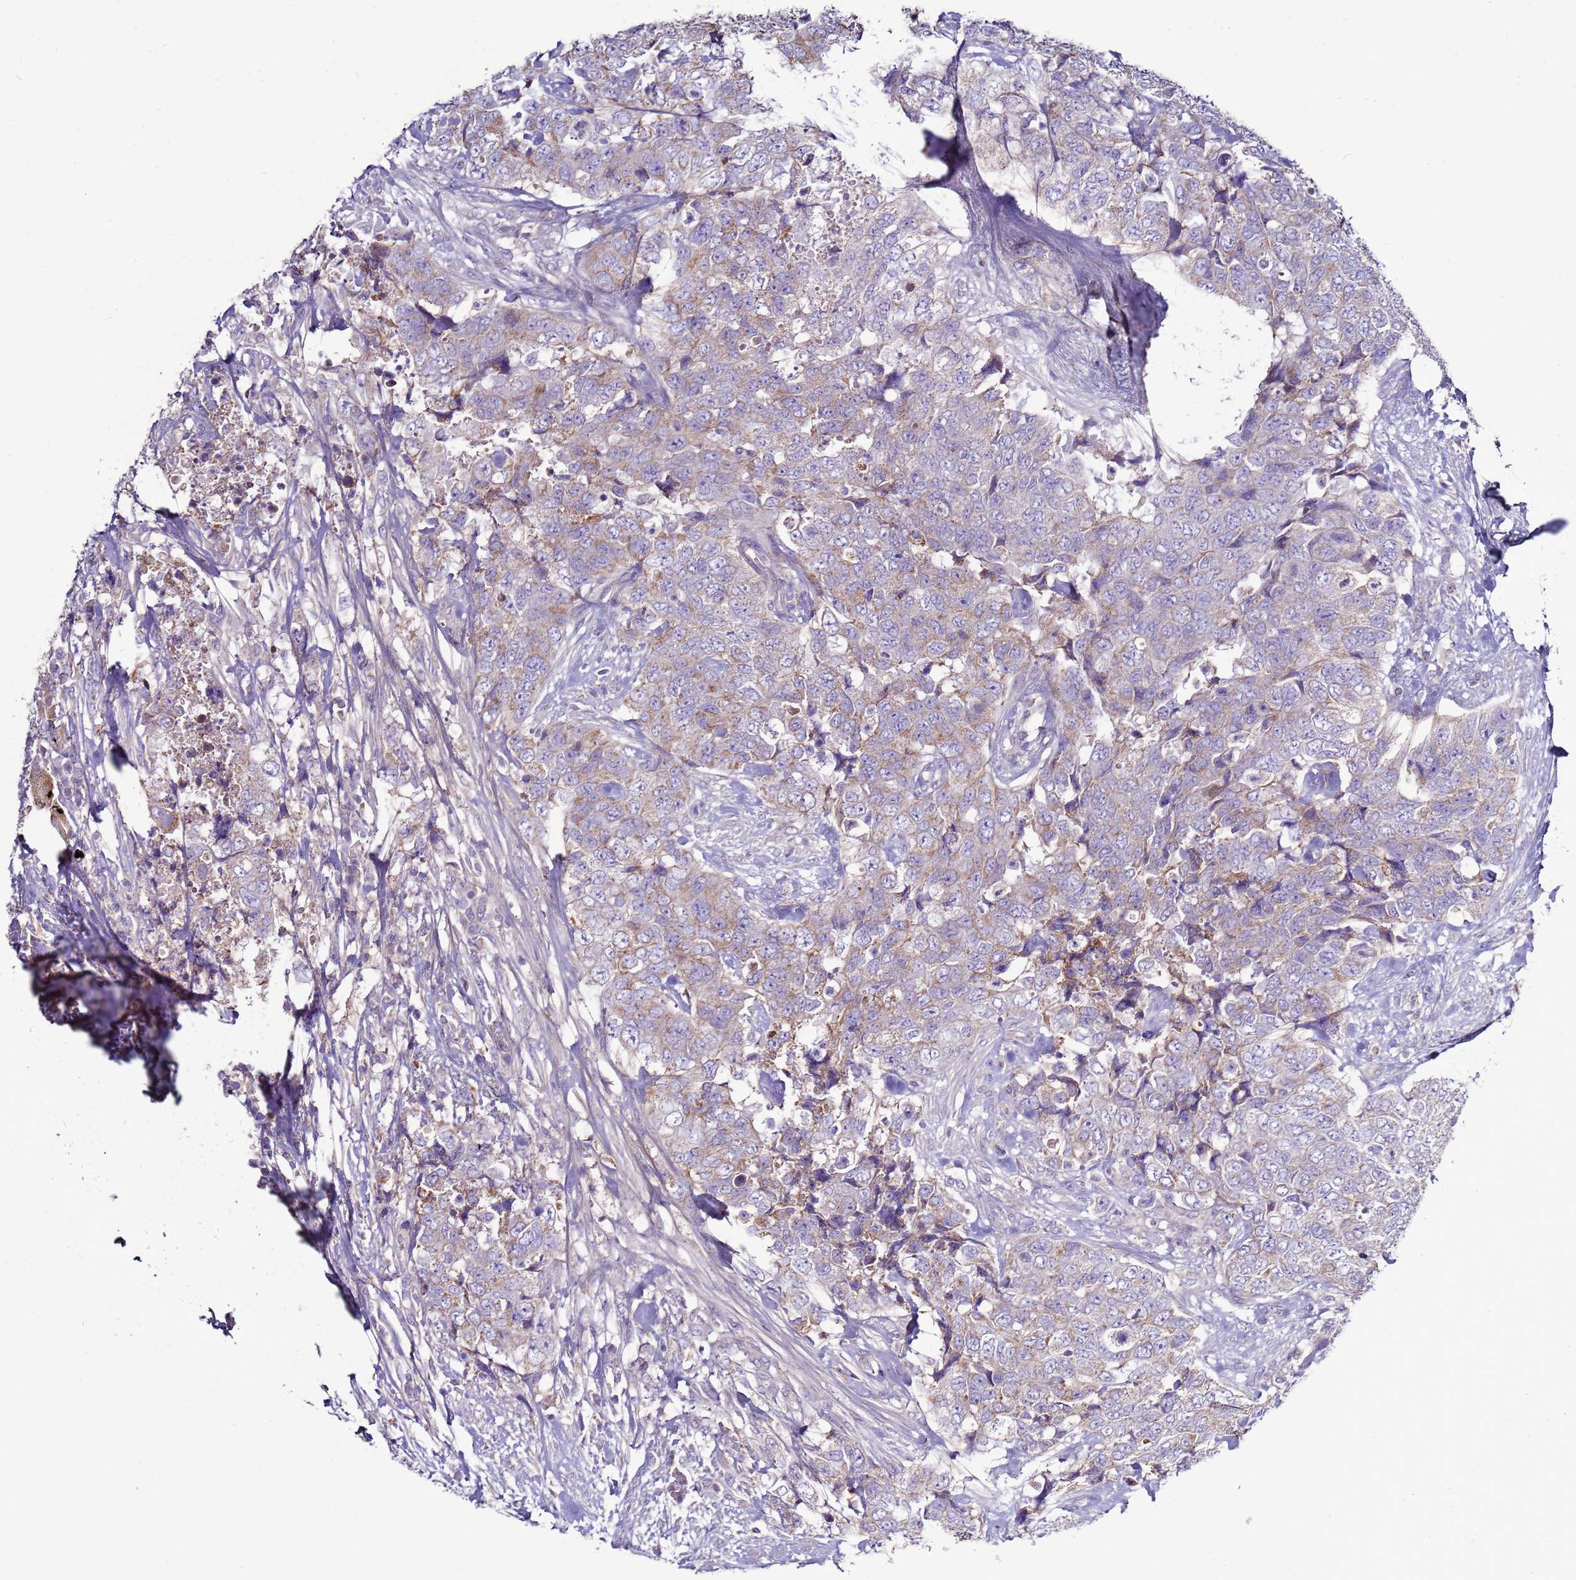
{"staining": {"intensity": "weak", "quantity": "25%-75%", "location": "cytoplasmic/membranous"}, "tissue": "urothelial cancer", "cell_type": "Tumor cells", "image_type": "cancer", "snomed": [{"axis": "morphology", "description": "Urothelial carcinoma, High grade"}, {"axis": "topography", "description": "Urinary bladder"}], "caption": "Immunohistochemistry staining of urothelial cancer, which displays low levels of weak cytoplasmic/membranous positivity in about 25%-75% of tumor cells indicating weak cytoplasmic/membranous protein staining. The staining was performed using DAB (brown) for protein detection and nuclei were counterstained in hematoxylin (blue).", "gene": "TRAPPC4", "patient": {"sex": "female", "age": 78}}